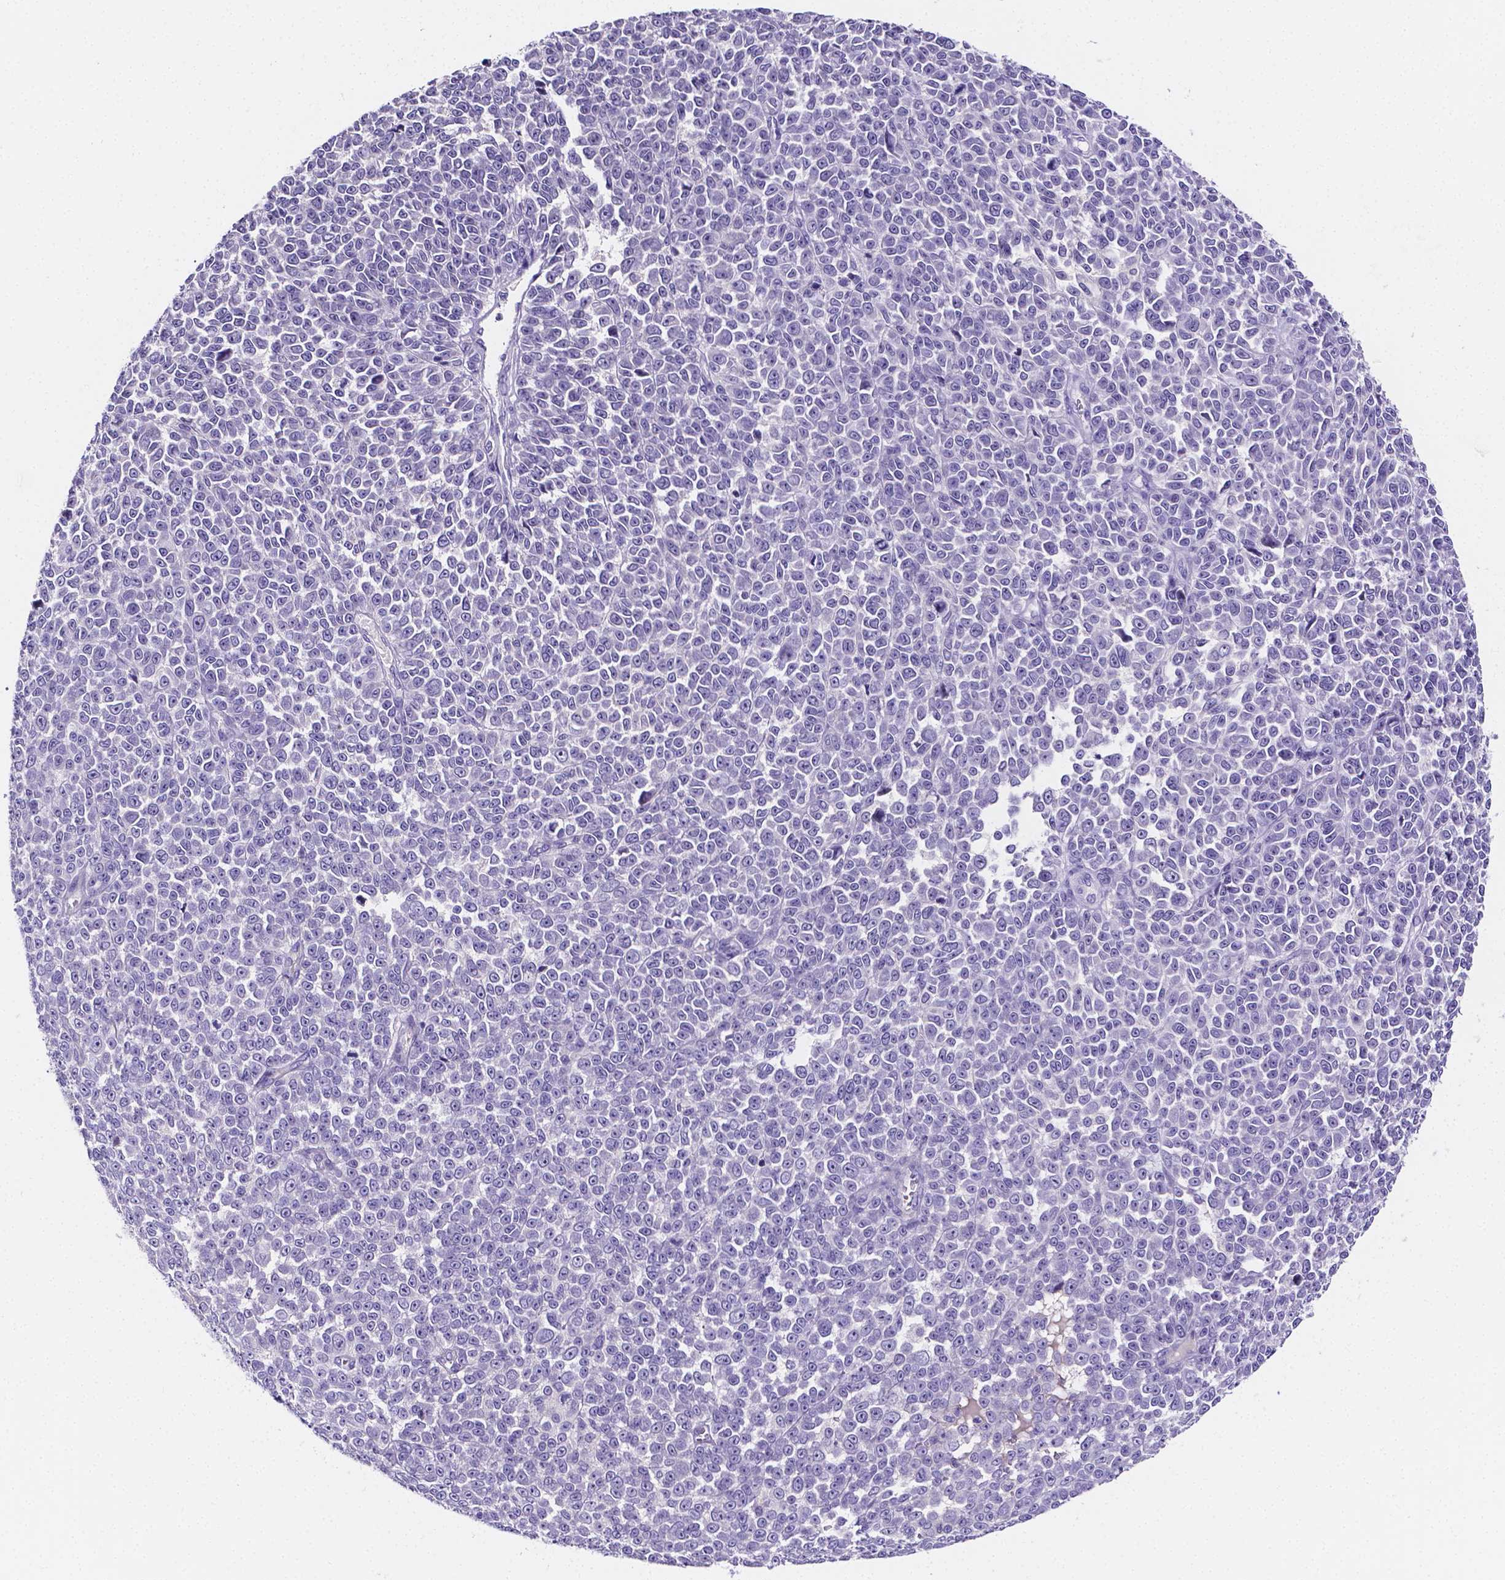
{"staining": {"intensity": "negative", "quantity": "none", "location": "none"}, "tissue": "melanoma", "cell_type": "Tumor cells", "image_type": "cancer", "snomed": [{"axis": "morphology", "description": "Malignant melanoma, NOS"}, {"axis": "topography", "description": "Skin"}], "caption": "An image of melanoma stained for a protein reveals no brown staining in tumor cells.", "gene": "NRGN", "patient": {"sex": "female", "age": 95}}